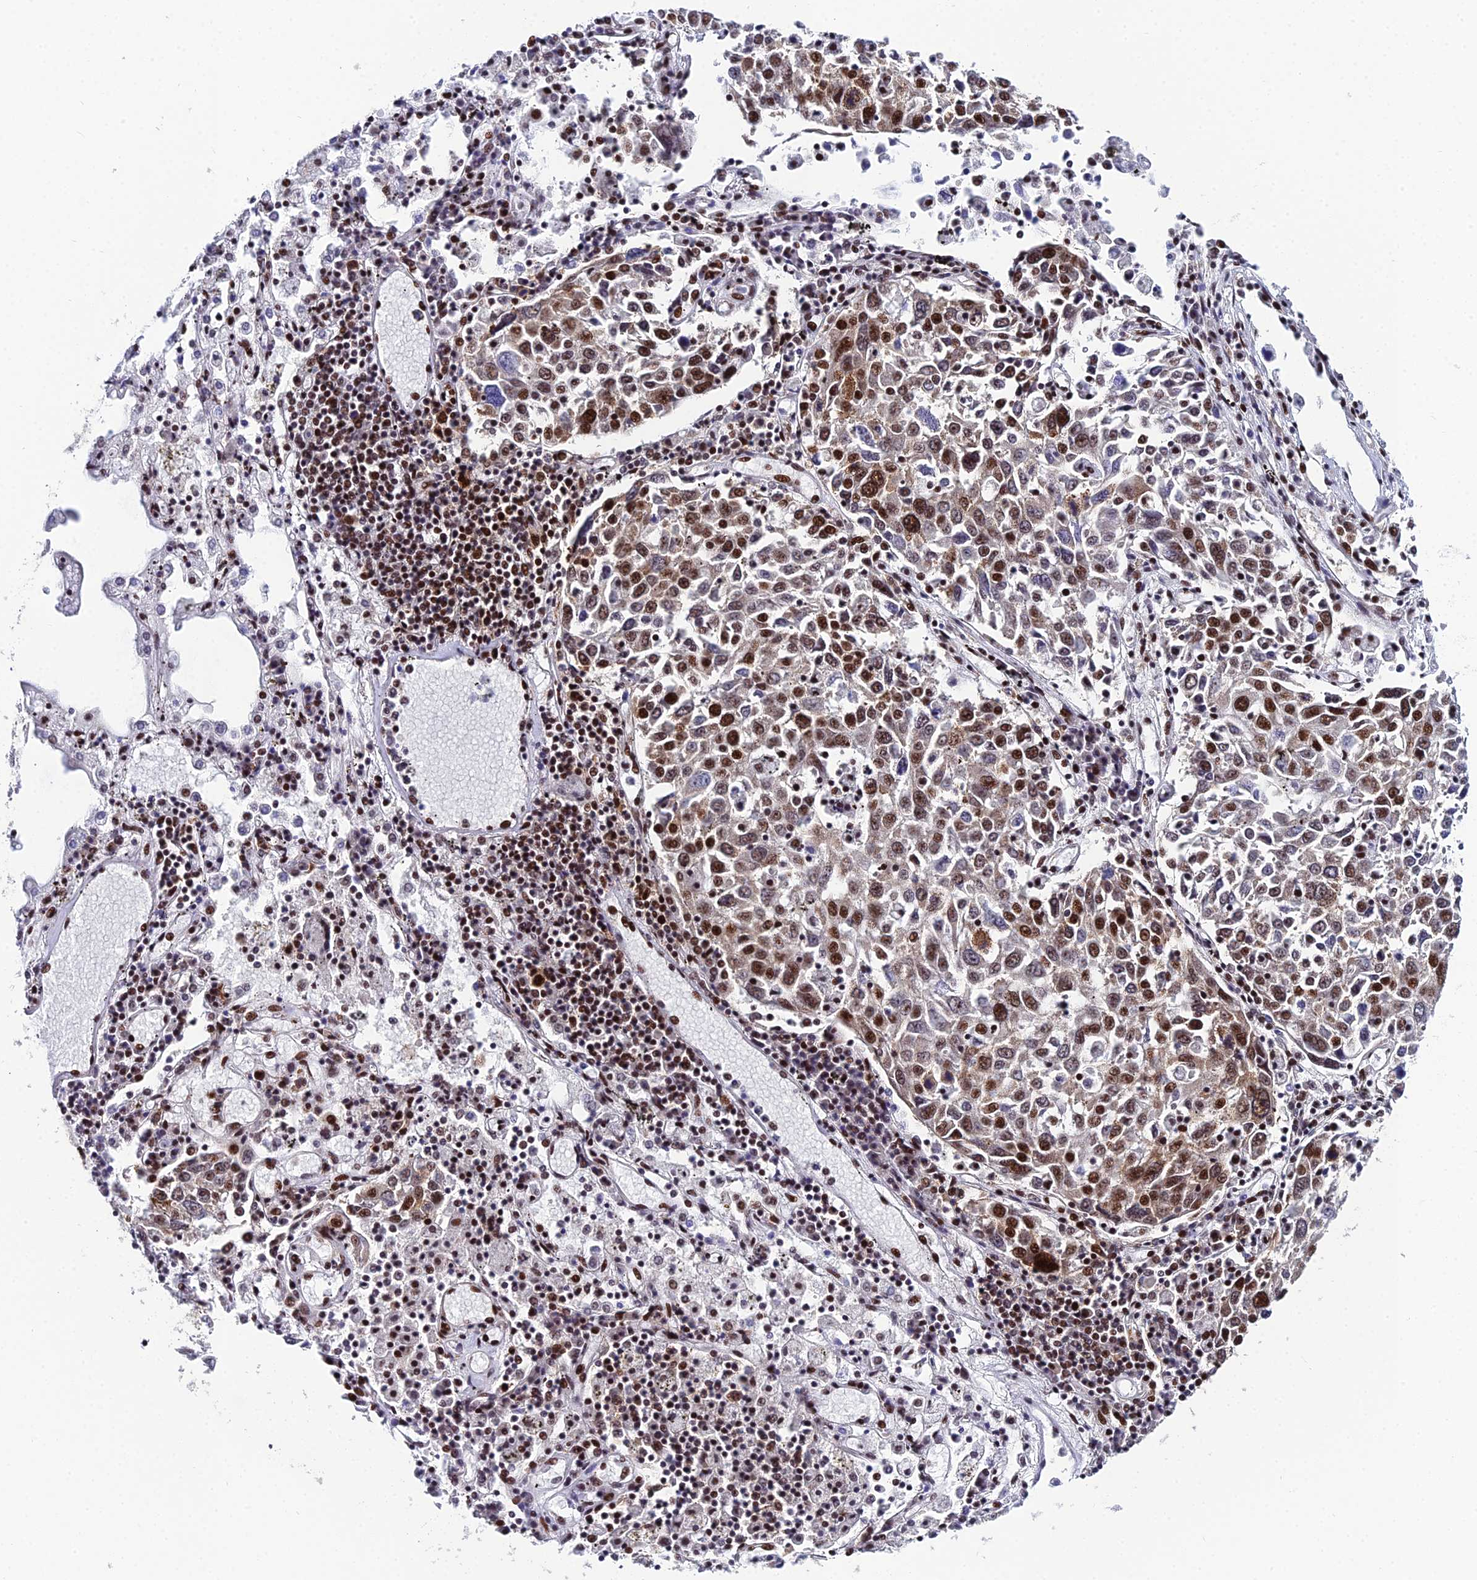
{"staining": {"intensity": "moderate", "quantity": ">75%", "location": "nuclear"}, "tissue": "lung cancer", "cell_type": "Tumor cells", "image_type": "cancer", "snomed": [{"axis": "morphology", "description": "Squamous cell carcinoma, NOS"}, {"axis": "topography", "description": "Lung"}], "caption": "An immunohistochemistry histopathology image of tumor tissue is shown. Protein staining in brown shows moderate nuclear positivity in lung cancer within tumor cells.", "gene": "HNRNPH1", "patient": {"sex": "male", "age": 65}}